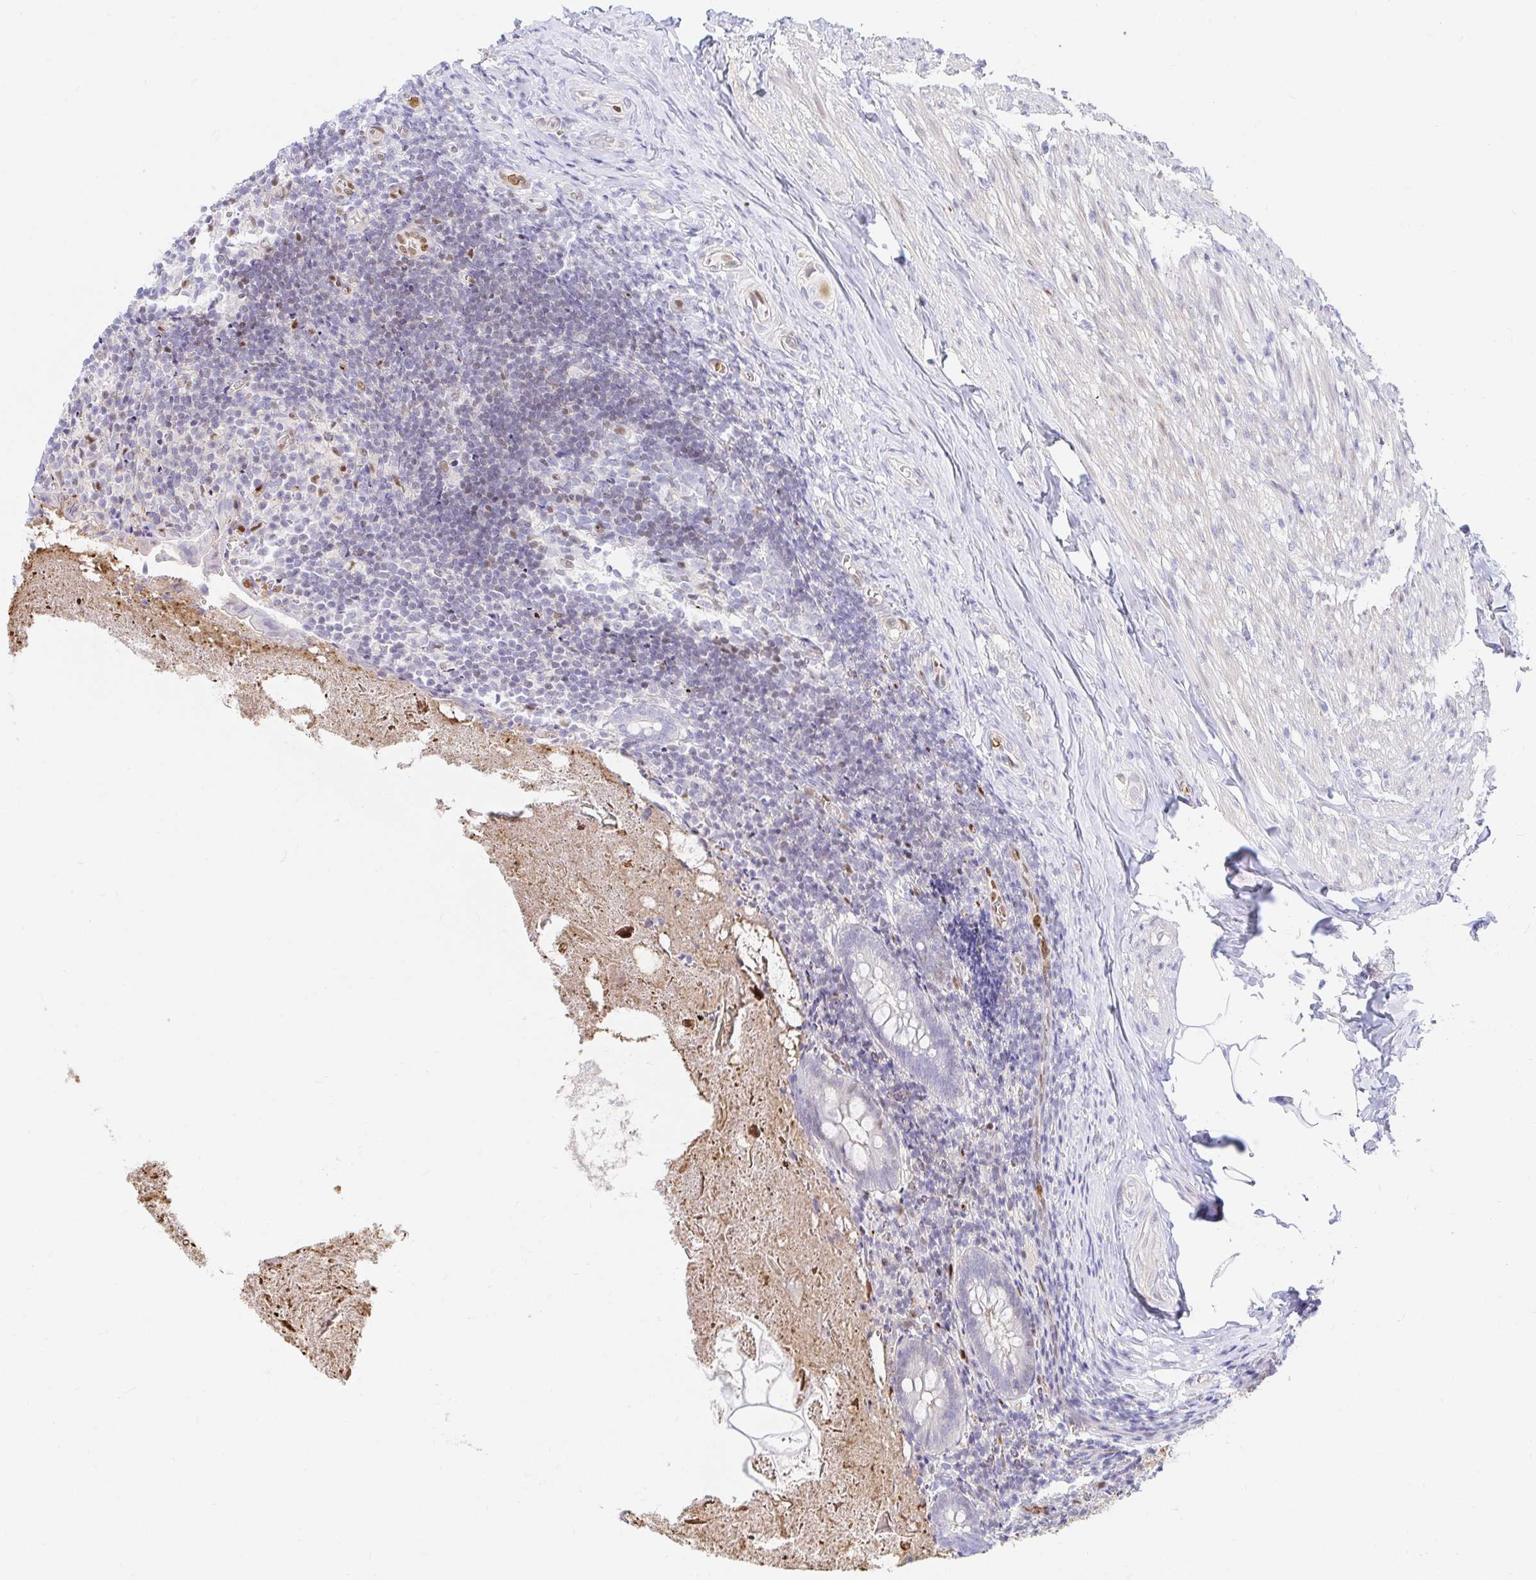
{"staining": {"intensity": "negative", "quantity": "none", "location": "none"}, "tissue": "appendix", "cell_type": "Glandular cells", "image_type": "normal", "snomed": [{"axis": "morphology", "description": "Normal tissue, NOS"}, {"axis": "topography", "description": "Appendix"}], "caption": "IHC photomicrograph of normal appendix: human appendix stained with DAB (3,3'-diaminobenzidine) reveals no significant protein positivity in glandular cells.", "gene": "HINFP", "patient": {"sex": "female", "age": 17}}